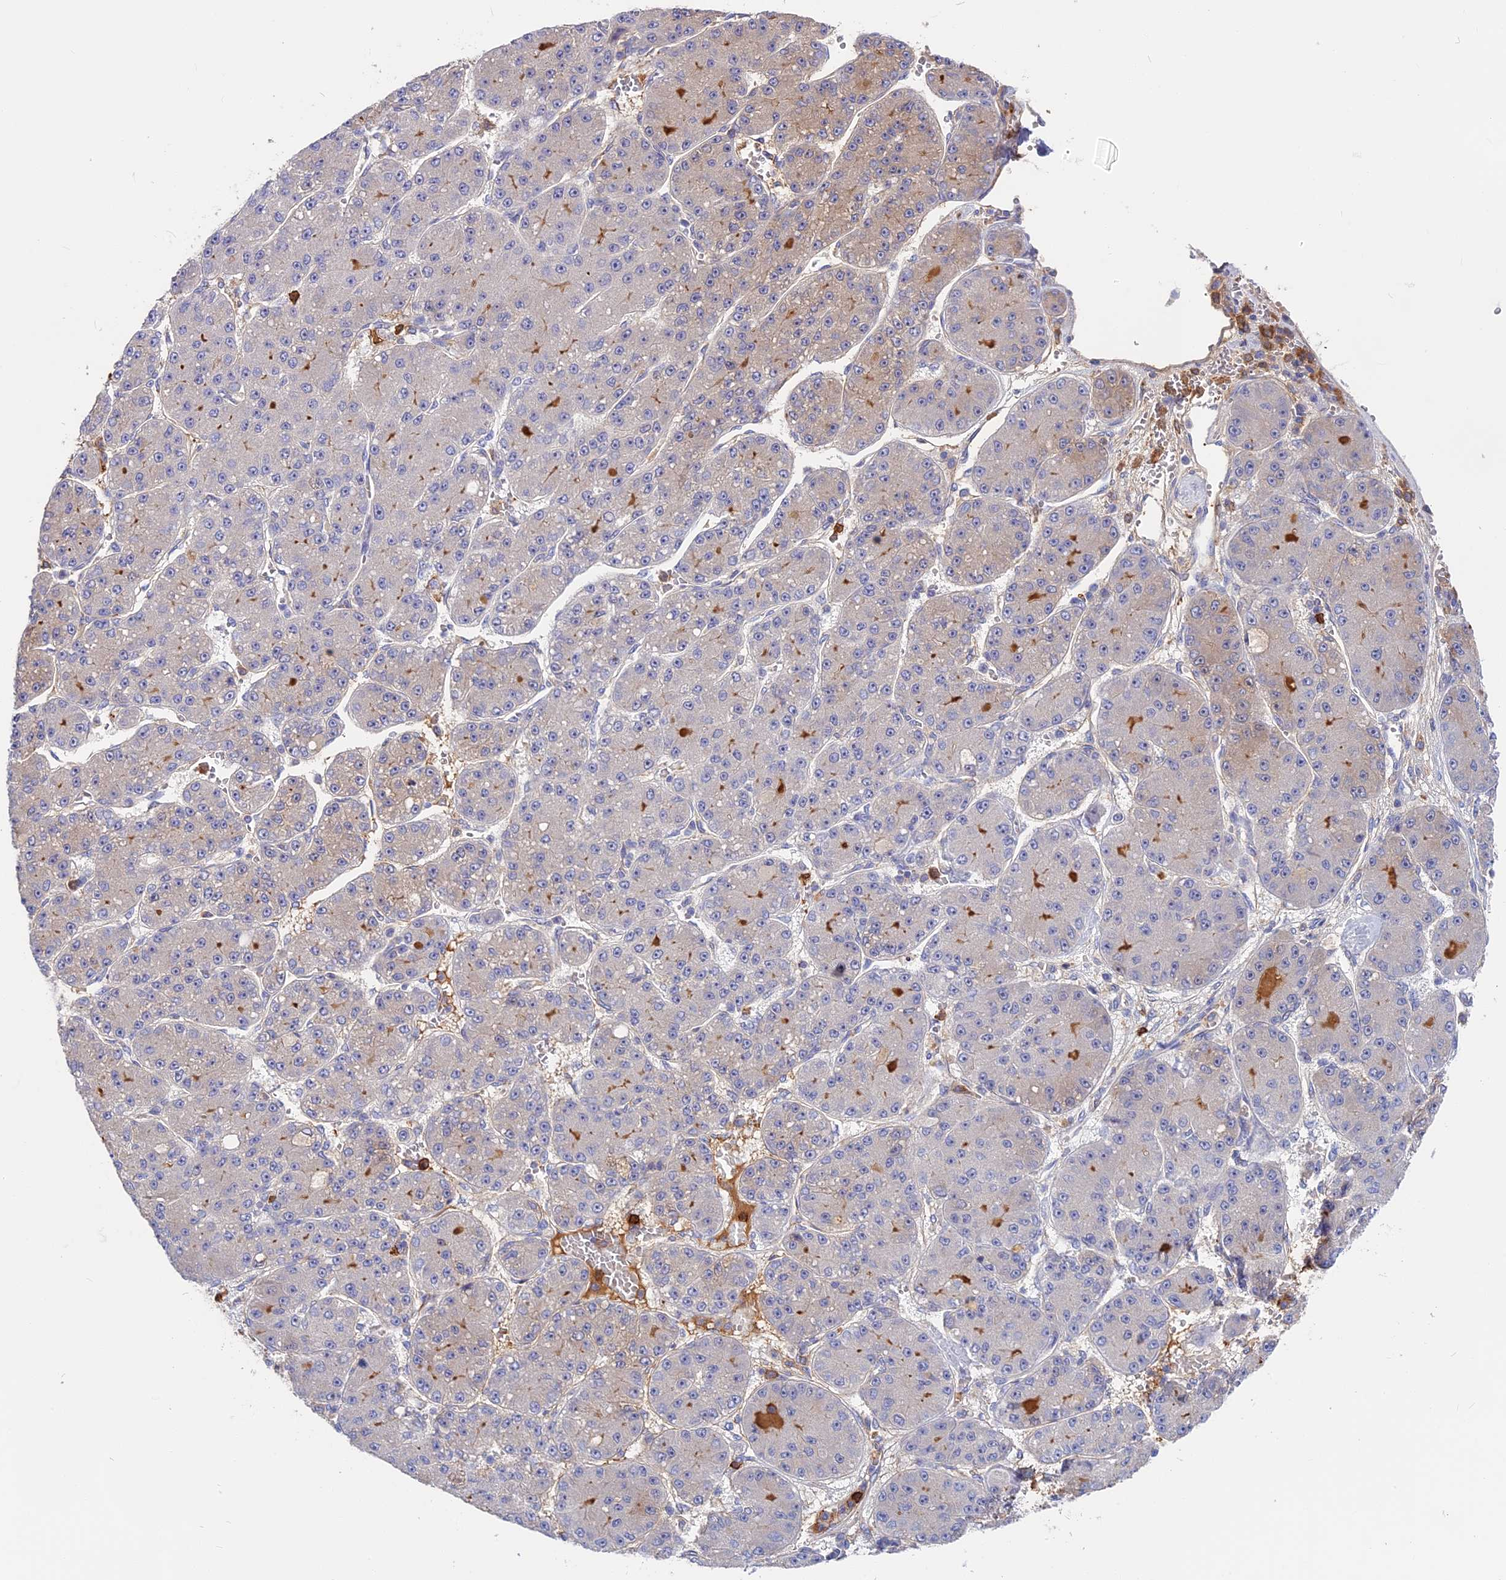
{"staining": {"intensity": "negative", "quantity": "none", "location": "none"}, "tissue": "liver cancer", "cell_type": "Tumor cells", "image_type": "cancer", "snomed": [{"axis": "morphology", "description": "Carcinoma, Hepatocellular, NOS"}, {"axis": "topography", "description": "Liver"}], "caption": "This is a micrograph of IHC staining of liver cancer (hepatocellular carcinoma), which shows no positivity in tumor cells.", "gene": "ADGRD1", "patient": {"sex": "male", "age": 67}}